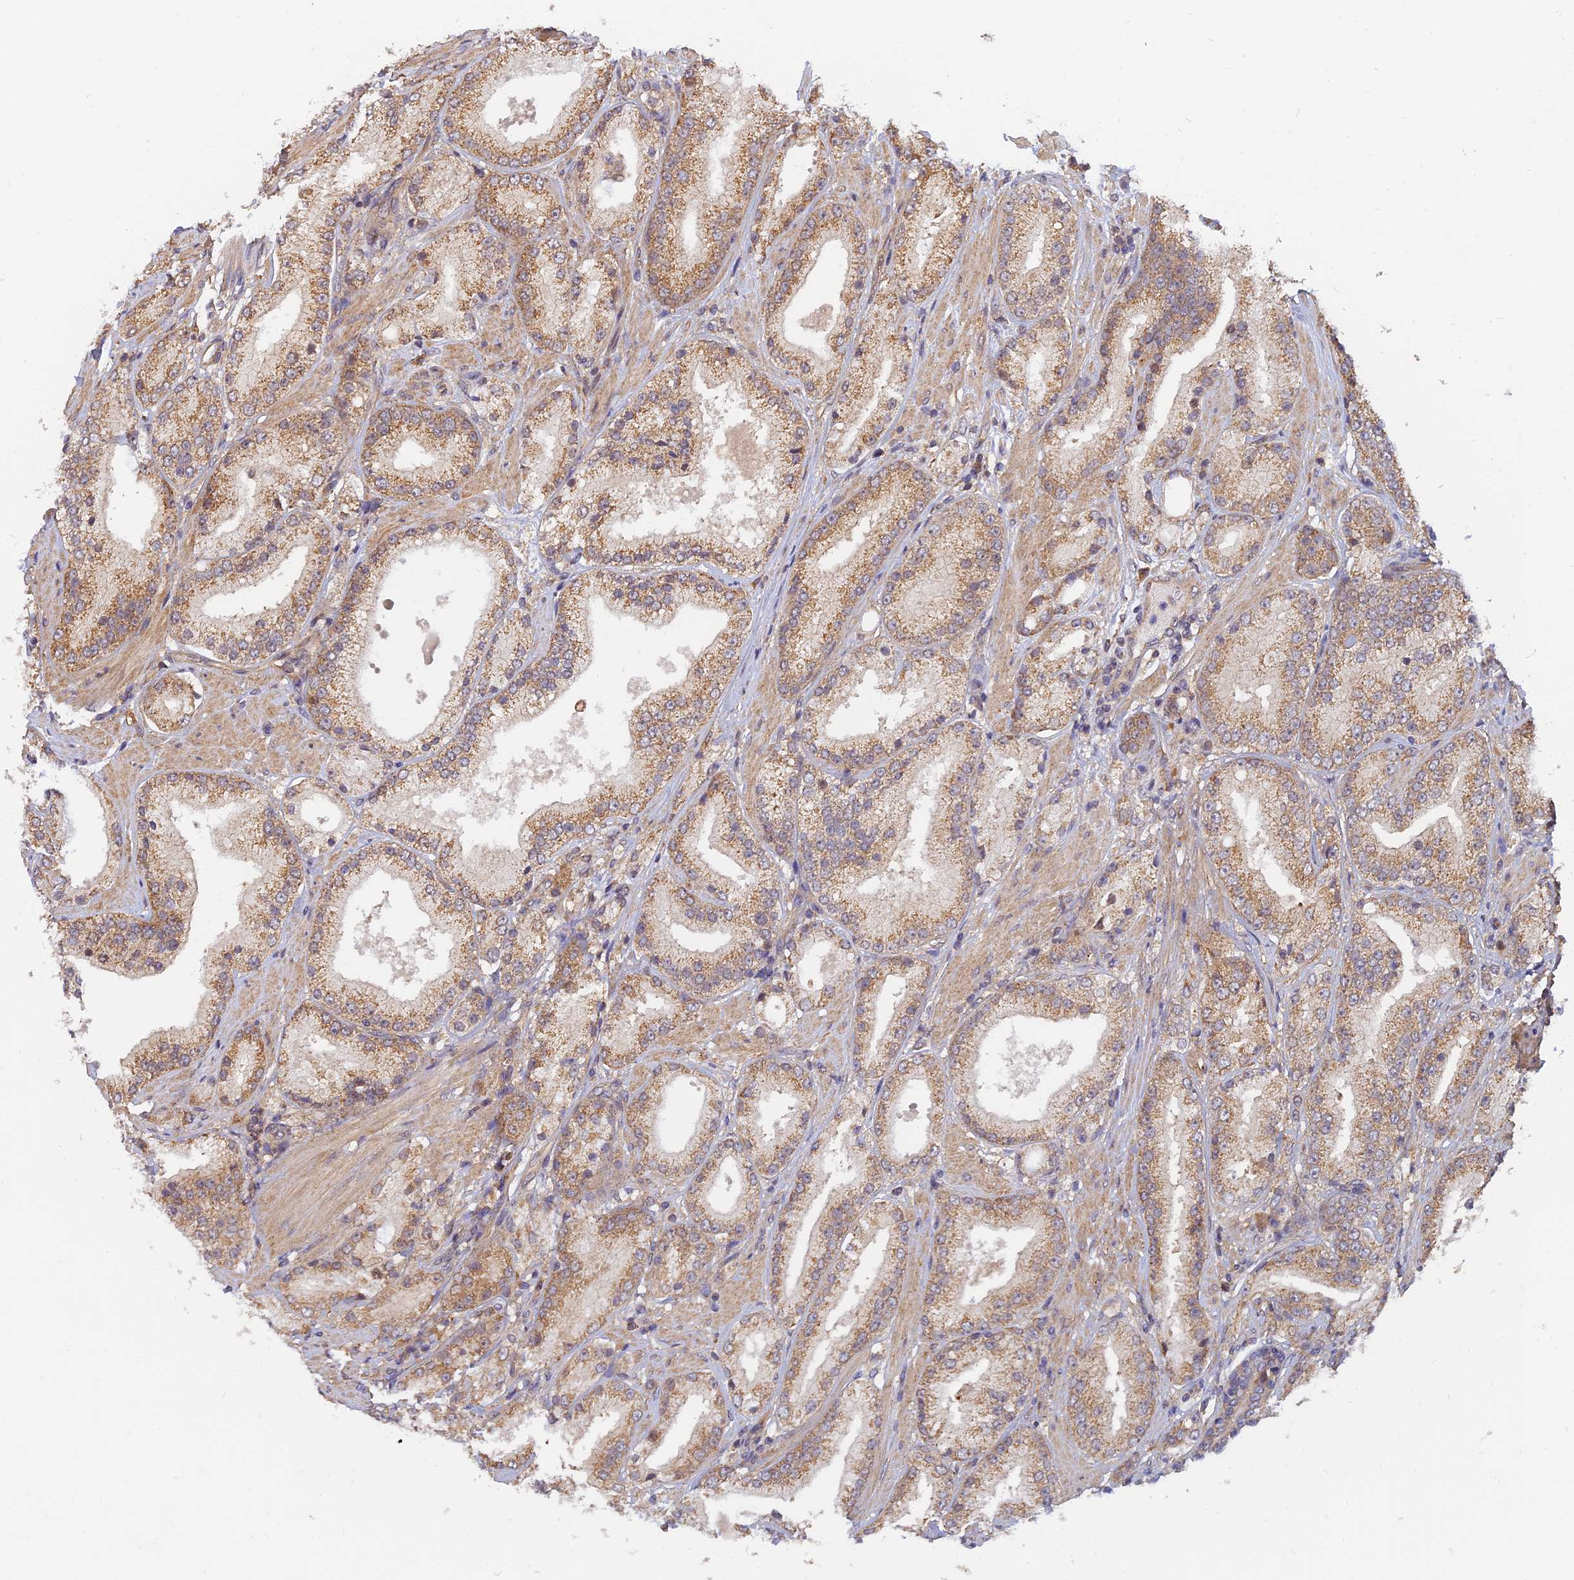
{"staining": {"intensity": "moderate", "quantity": ">75%", "location": "cytoplasmic/membranous"}, "tissue": "prostate cancer", "cell_type": "Tumor cells", "image_type": "cancer", "snomed": [{"axis": "morphology", "description": "Adenocarcinoma, Low grade"}, {"axis": "topography", "description": "Prostate"}], "caption": "A medium amount of moderate cytoplasmic/membranous staining is identified in about >75% of tumor cells in prostate low-grade adenocarcinoma tissue.", "gene": "WDR41", "patient": {"sex": "male", "age": 67}}